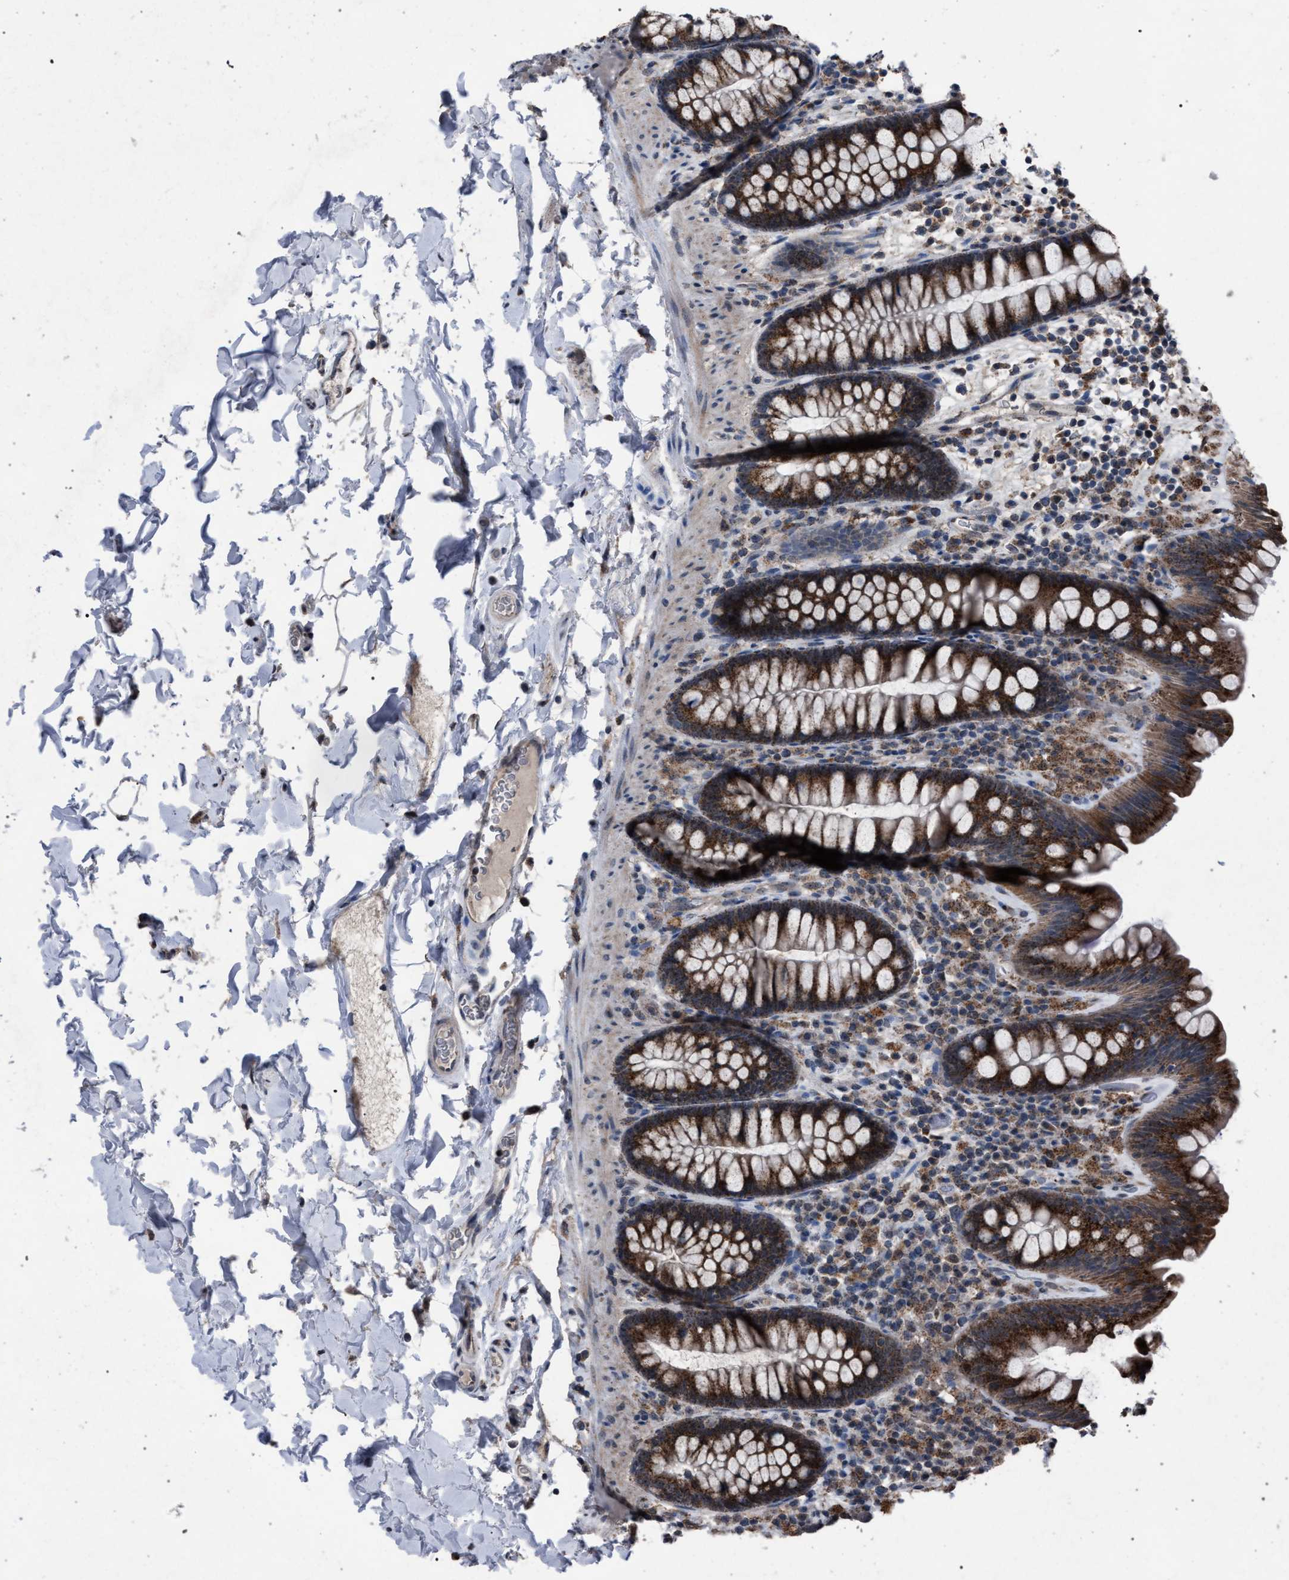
{"staining": {"intensity": "weak", "quantity": ">75%", "location": "cytoplasmic/membranous"}, "tissue": "colon", "cell_type": "Endothelial cells", "image_type": "normal", "snomed": [{"axis": "morphology", "description": "Normal tissue, NOS"}, {"axis": "topography", "description": "Colon"}], "caption": "About >75% of endothelial cells in unremarkable human colon exhibit weak cytoplasmic/membranous protein staining as visualized by brown immunohistochemical staining.", "gene": "HSD17B4", "patient": {"sex": "female", "age": 80}}